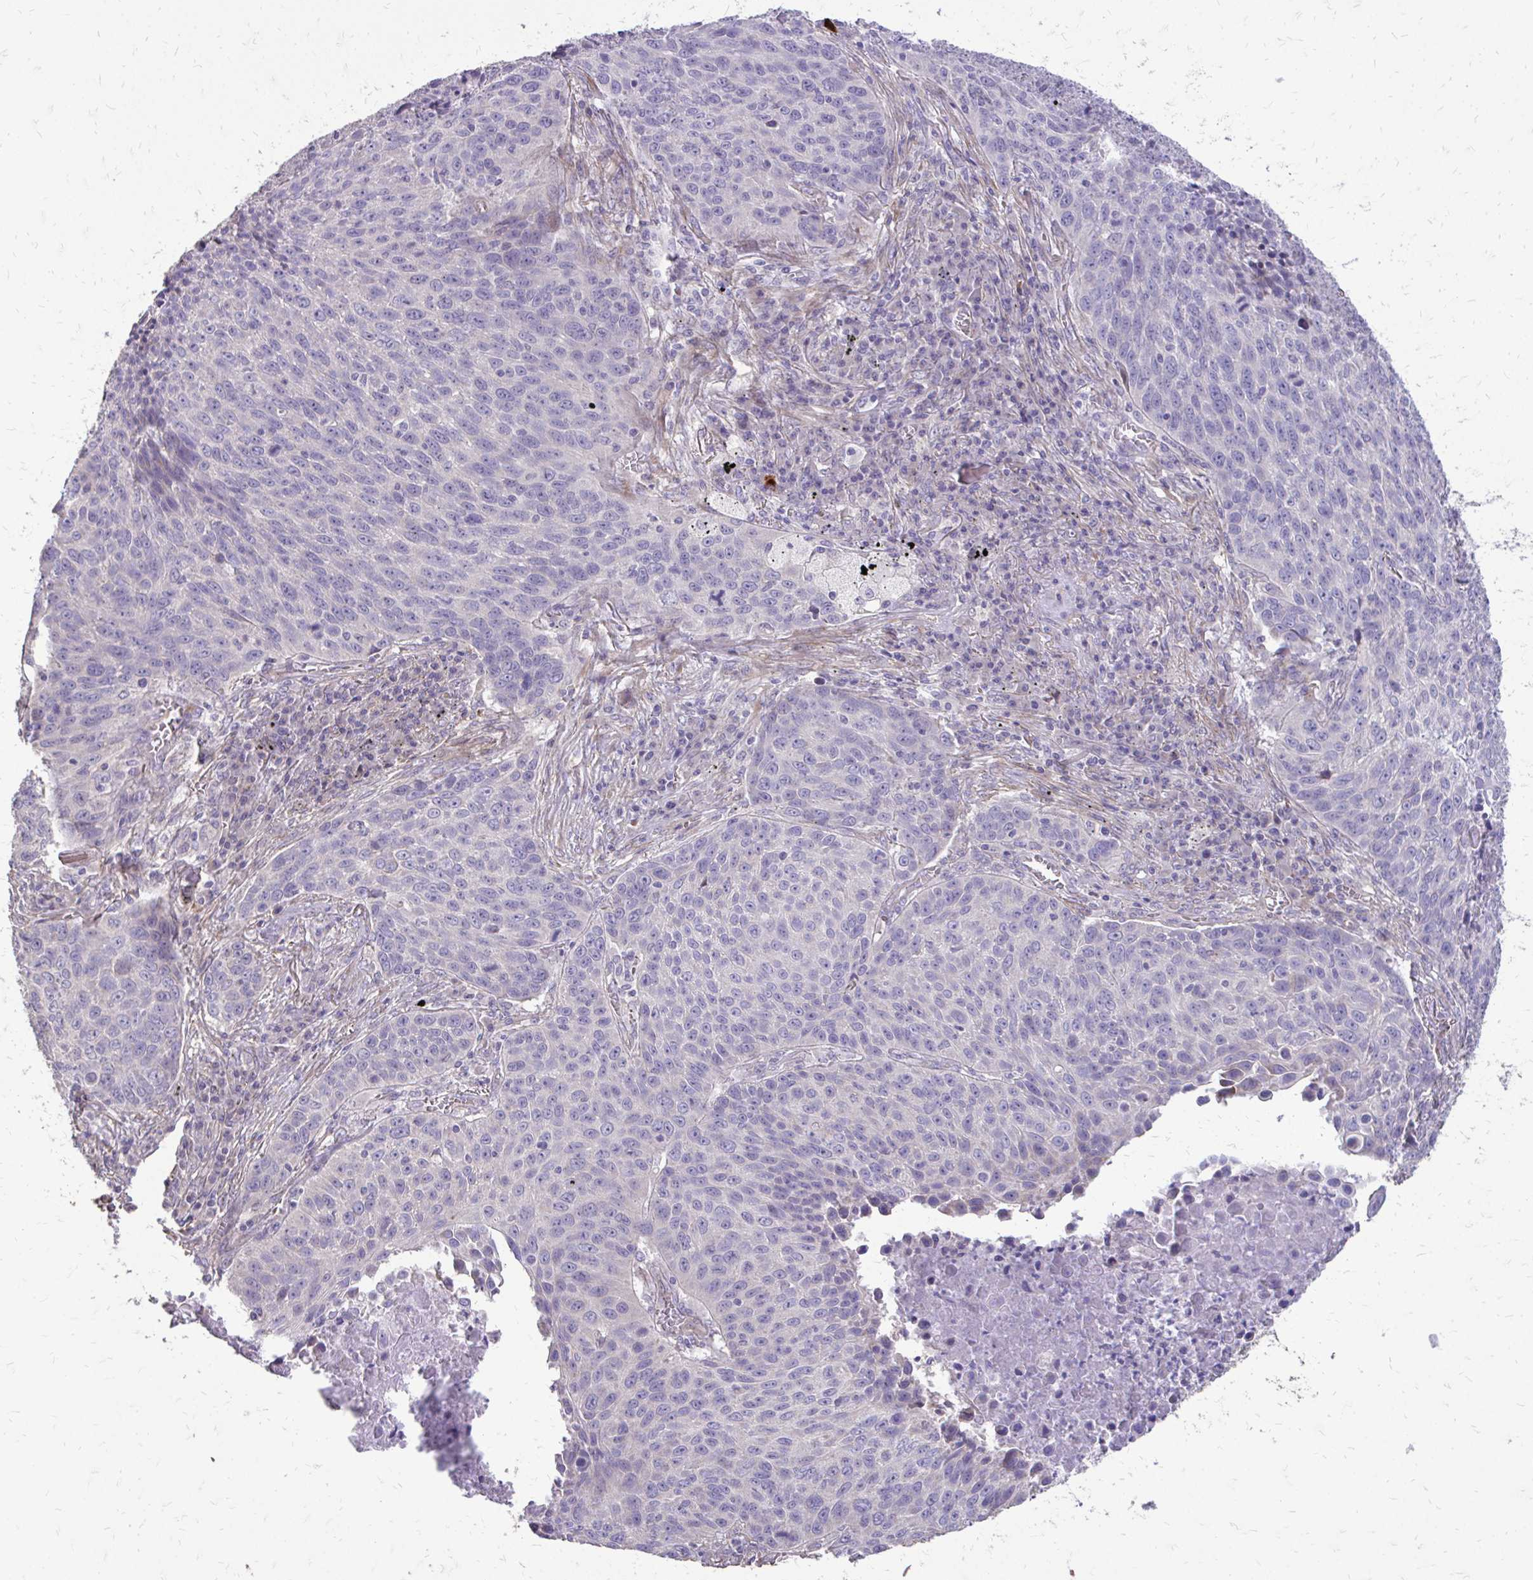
{"staining": {"intensity": "negative", "quantity": "none", "location": "none"}, "tissue": "lung cancer", "cell_type": "Tumor cells", "image_type": "cancer", "snomed": [{"axis": "morphology", "description": "Squamous cell carcinoma, NOS"}, {"axis": "topography", "description": "Lung"}], "caption": "This is a image of IHC staining of lung squamous cell carcinoma, which shows no staining in tumor cells.", "gene": "MYORG", "patient": {"sex": "male", "age": 78}}